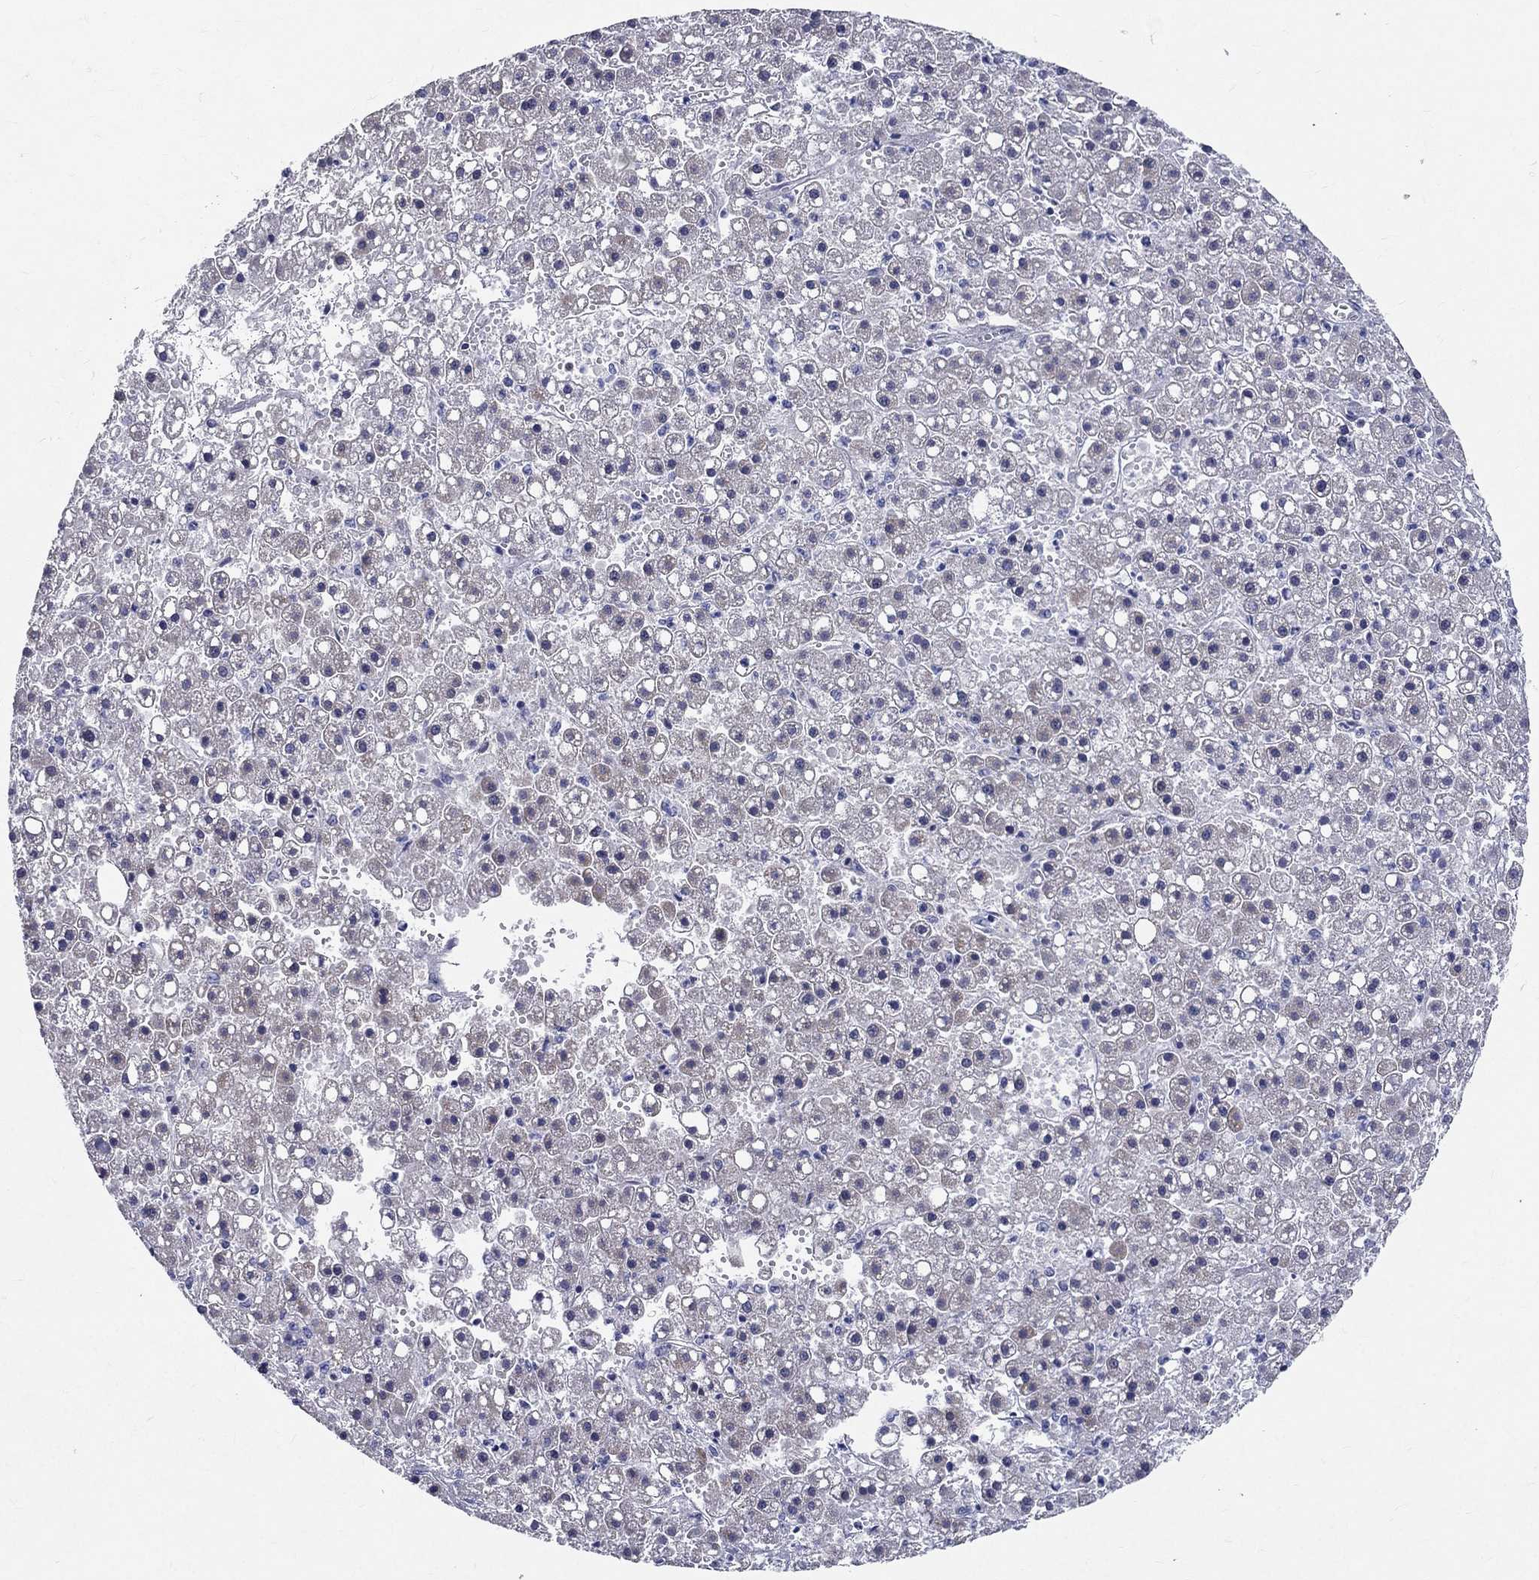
{"staining": {"intensity": "negative", "quantity": "none", "location": "none"}, "tissue": "liver cancer", "cell_type": "Tumor cells", "image_type": "cancer", "snomed": [{"axis": "morphology", "description": "Carcinoma, Hepatocellular, NOS"}, {"axis": "topography", "description": "Liver"}], "caption": "Immunohistochemistry (IHC) photomicrograph of human hepatocellular carcinoma (liver) stained for a protein (brown), which displays no staining in tumor cells. Nuclei are stained in blue.", "gene": "PWWP3A", "patient": {"sex": "male", "age": 67}}